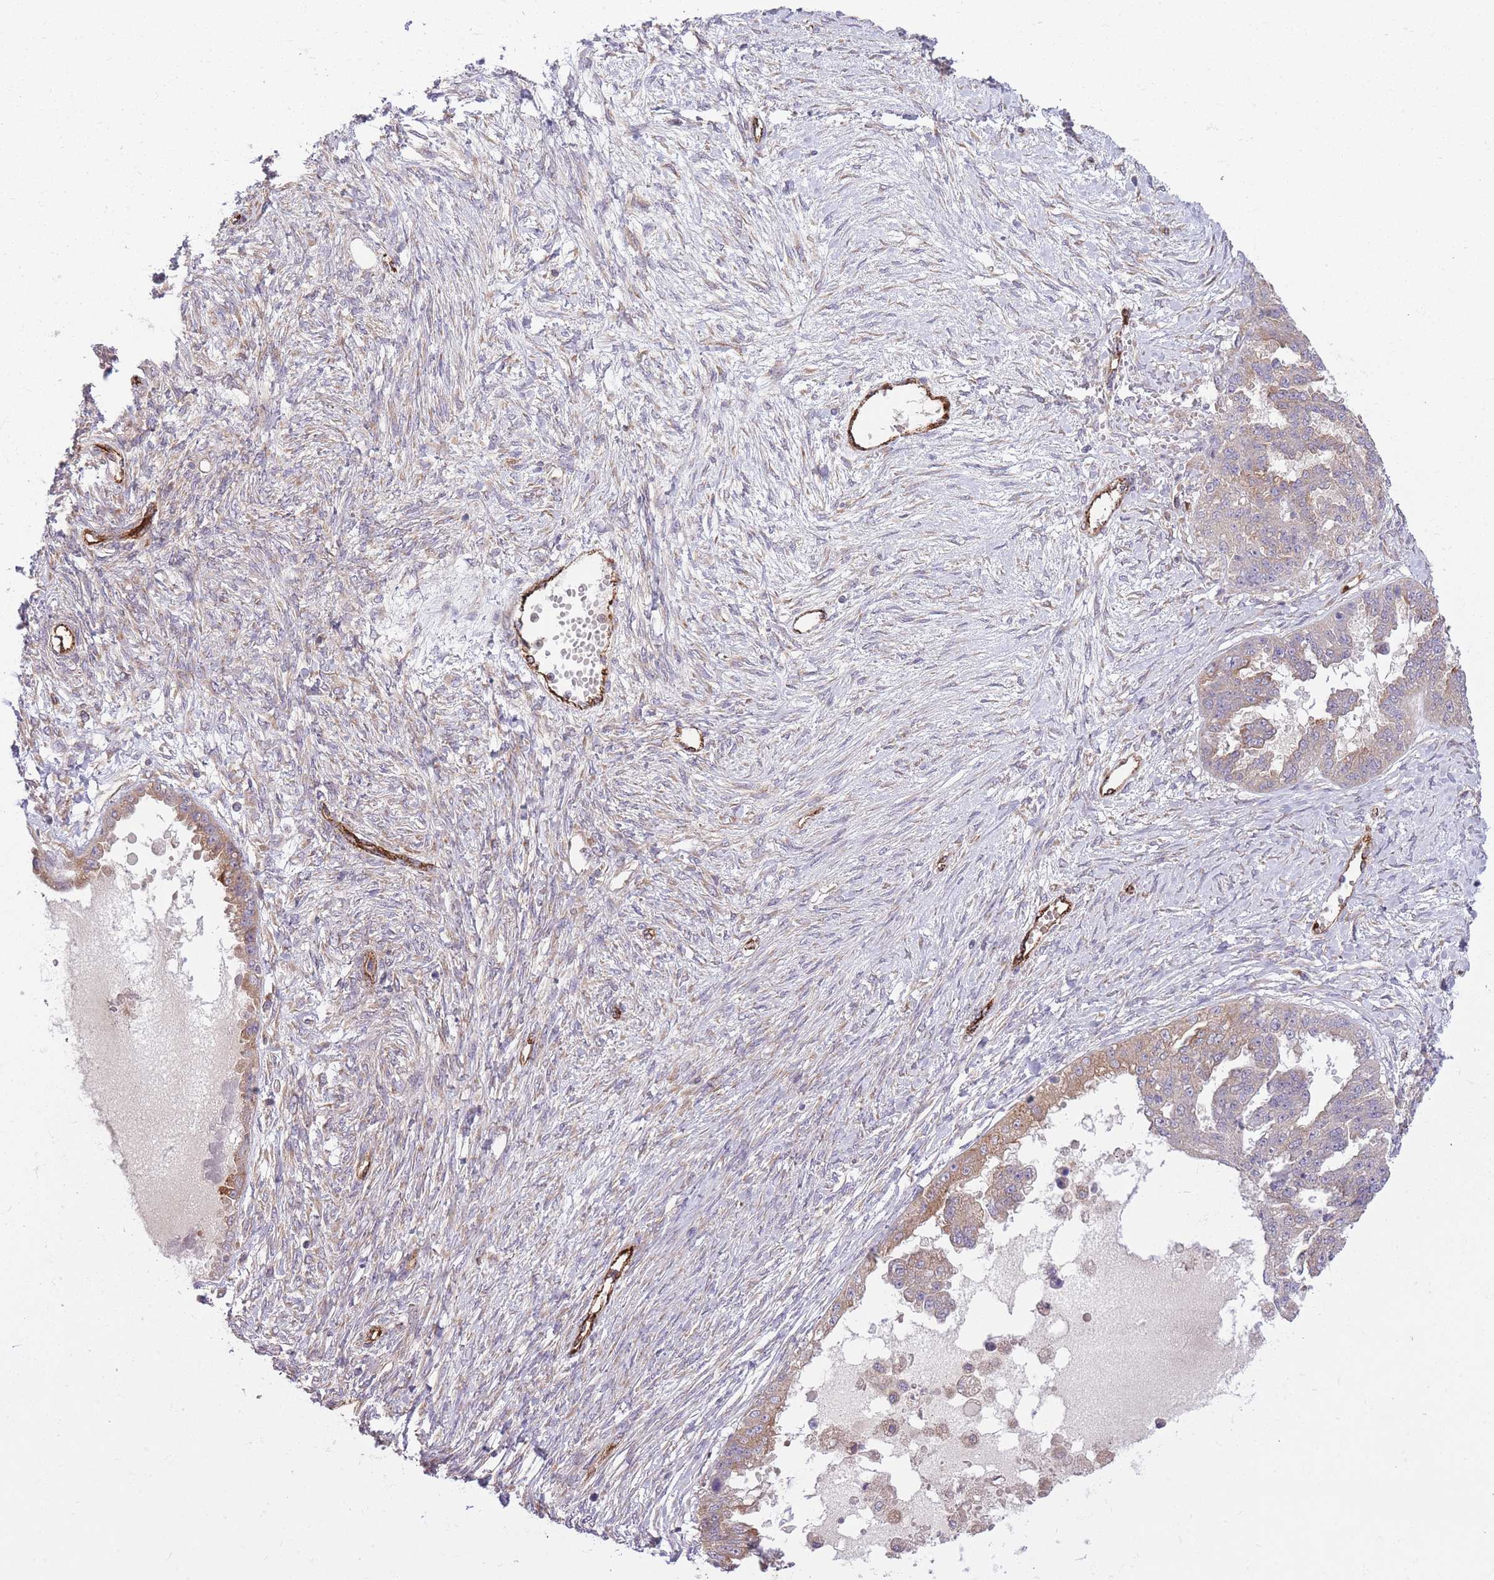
{"staining": {"intensity": "weak", "quantity": "<25%", "location": "cytoplasmic/membranous"}, "tissue": "ovarian cancer", "cell_type": "Tumor cells", "image_type": "cancer", "snomed": [{"axis": "morphology", "description": "Cystadenocarcinoma, serous, NOS"}, {"axis": "topography", "description": "Ovary"}], "caption": "The photomicrograph shows no significant staining in tumor cells of serous cystadenocarcinoma (ovarian).", "gene": "CISH", "patient": {"sex": "female", "age": 58}}